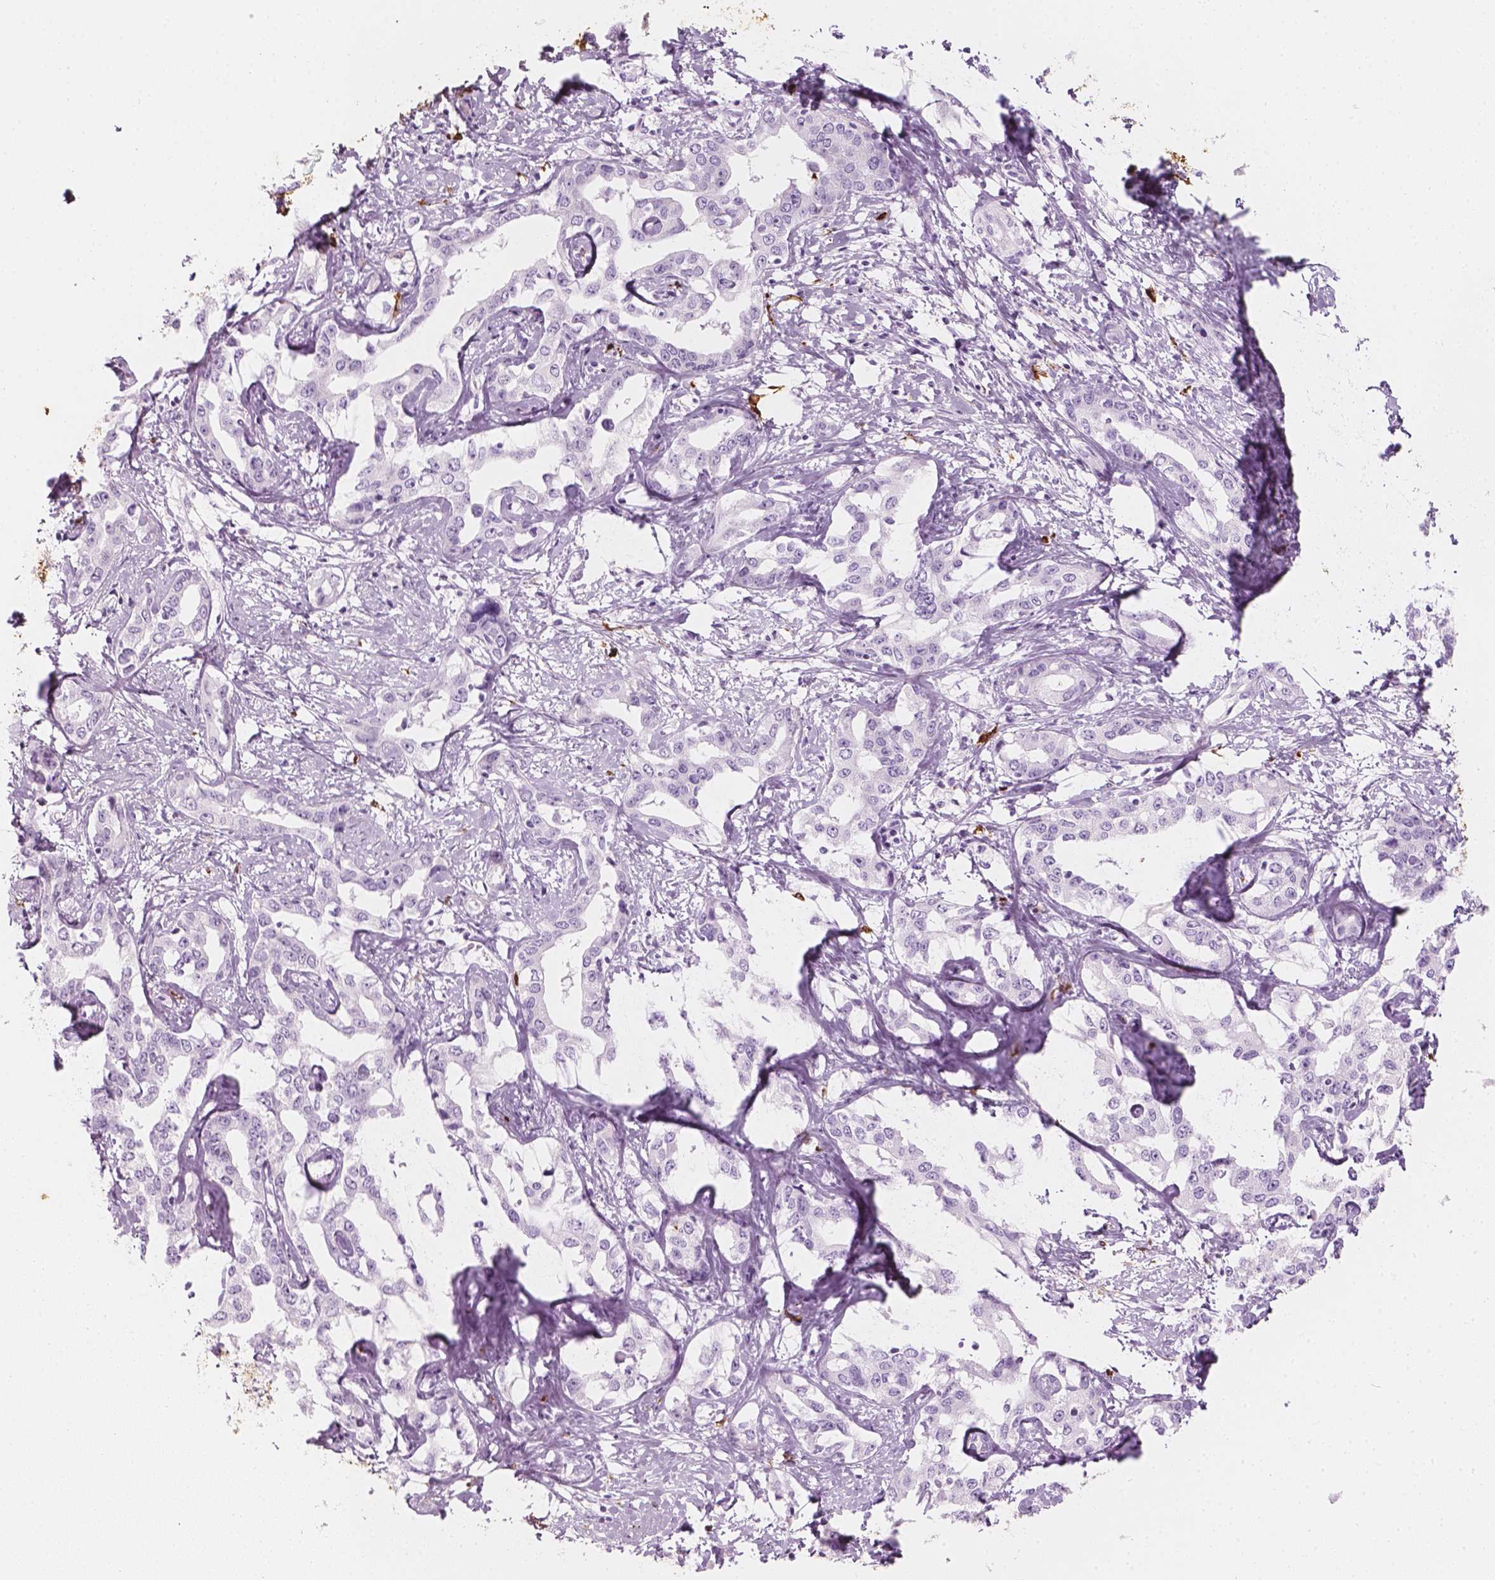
{"staining": {"intensity": "negative", "quantity": "none", "location": "none"}, "tissue": "liver cancer", "cell_type": "Tumor cells", "image_type": "cancer", "snomed": [{"axis": "morphology", "description": "Cholangiocarcinoma"}, {"axis": "topography", "description": "Liver"}], "caption": "Micrograph shows no protein staining in tumor cells of liver cancer (cholangiocarcinoma) tissue. (DAB immunohistochemistry with hematoxylin counter stain).", "gene": "CES1", "patient": {"sex": "male", "age": 59}}